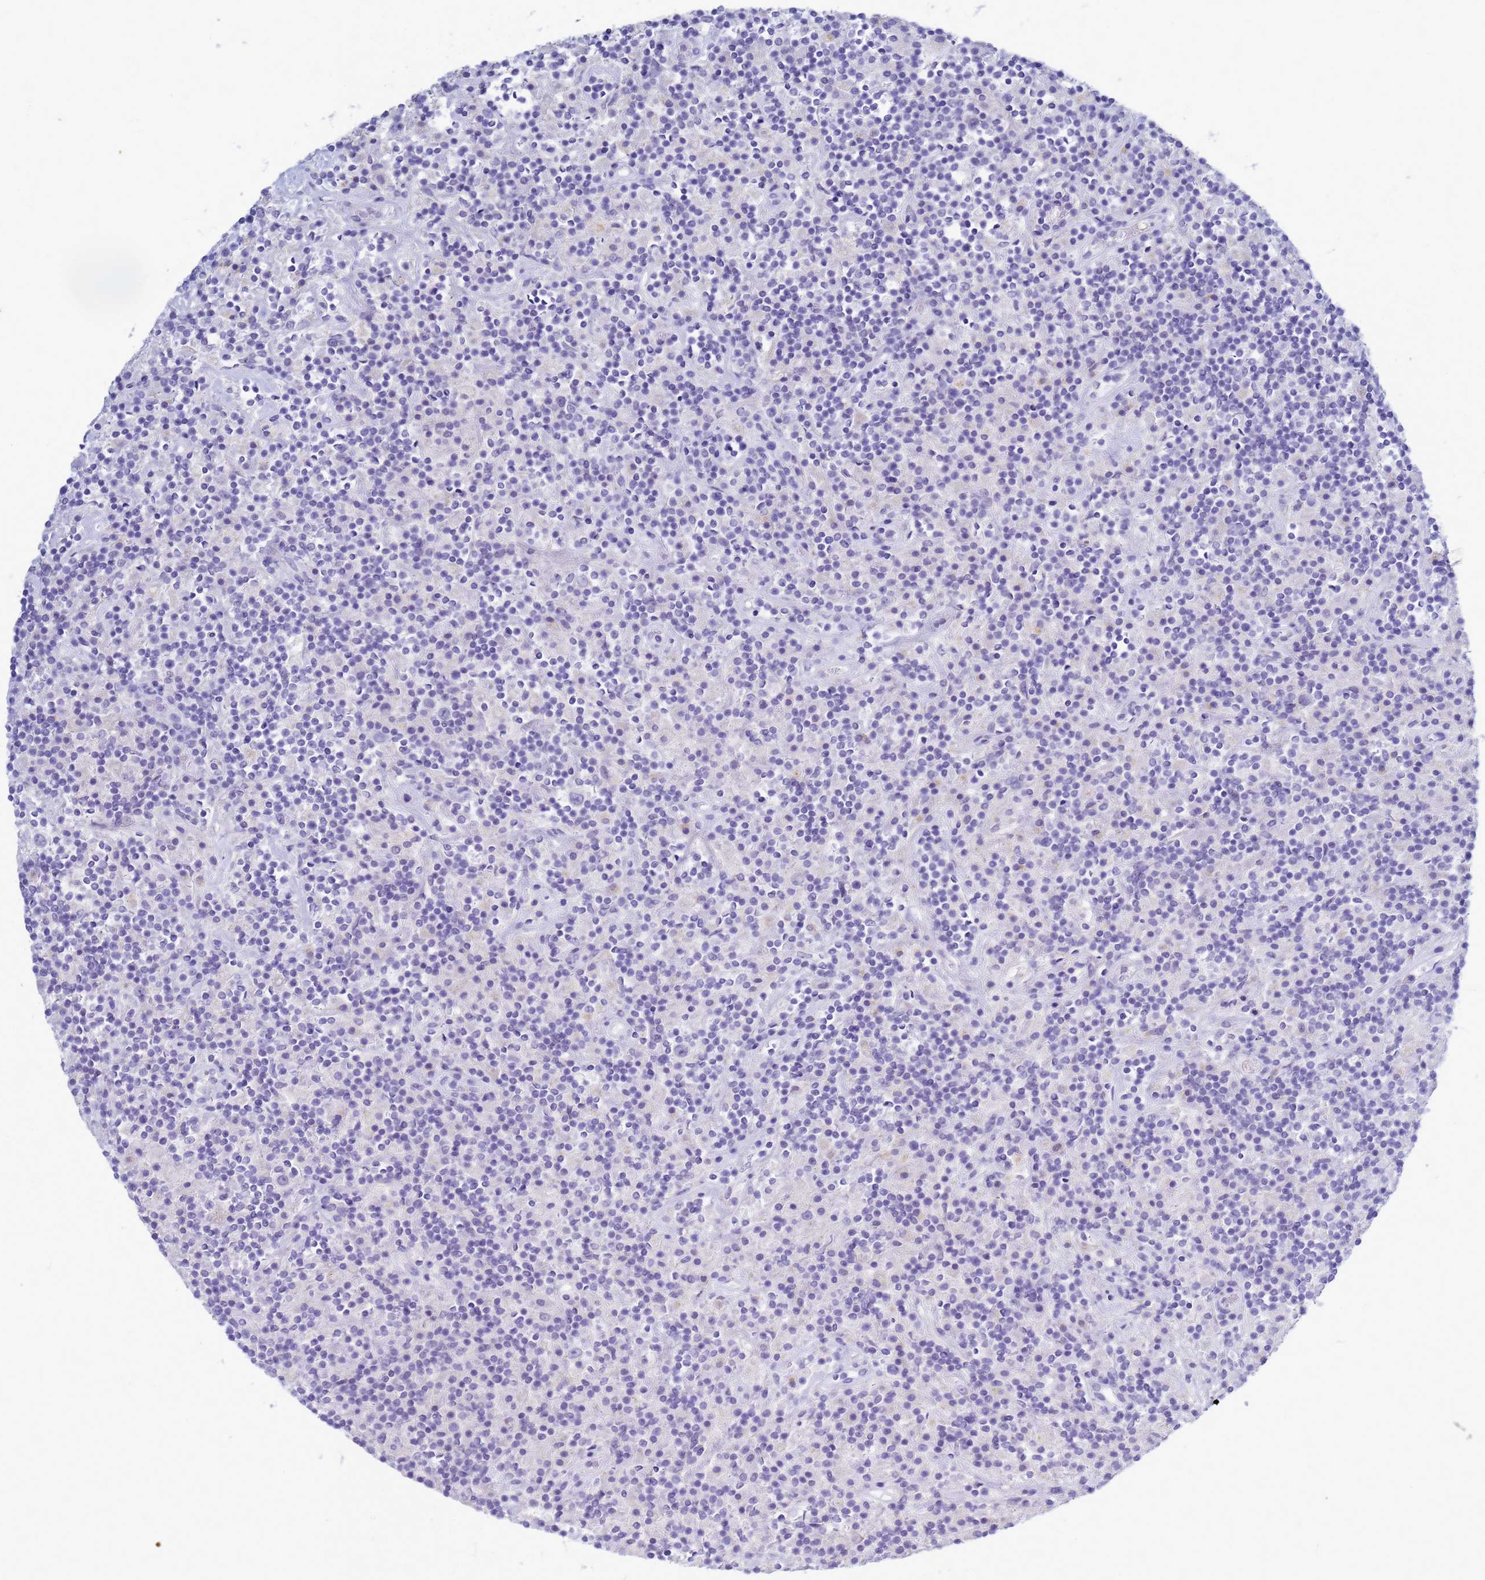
{"staining": {"intensity": "negative", "quantity": "none", "location": "none"}, "tissue": "lymphoma", "cell_type": "Tumor cells", "image_type": "cancer", "snomed": [{"axis": "morphology", "description": "Hodgkin's disease, NOS"}, {"axis": "topography", "description": "Lymph node"}], "caption": "High magnification brightfield microscopy of lymphoma stained with DAB (brown) and counterstained with hematoxylin (blue): tumor cells show no significant staining. (DAB (3,3'-diaminobenzidine) immunohistochemistry (IHC) visualized using brightfield microscopy, high magnification).", "gene": "B3GNT8", "patient": {"sex": "male", "age": 70}}